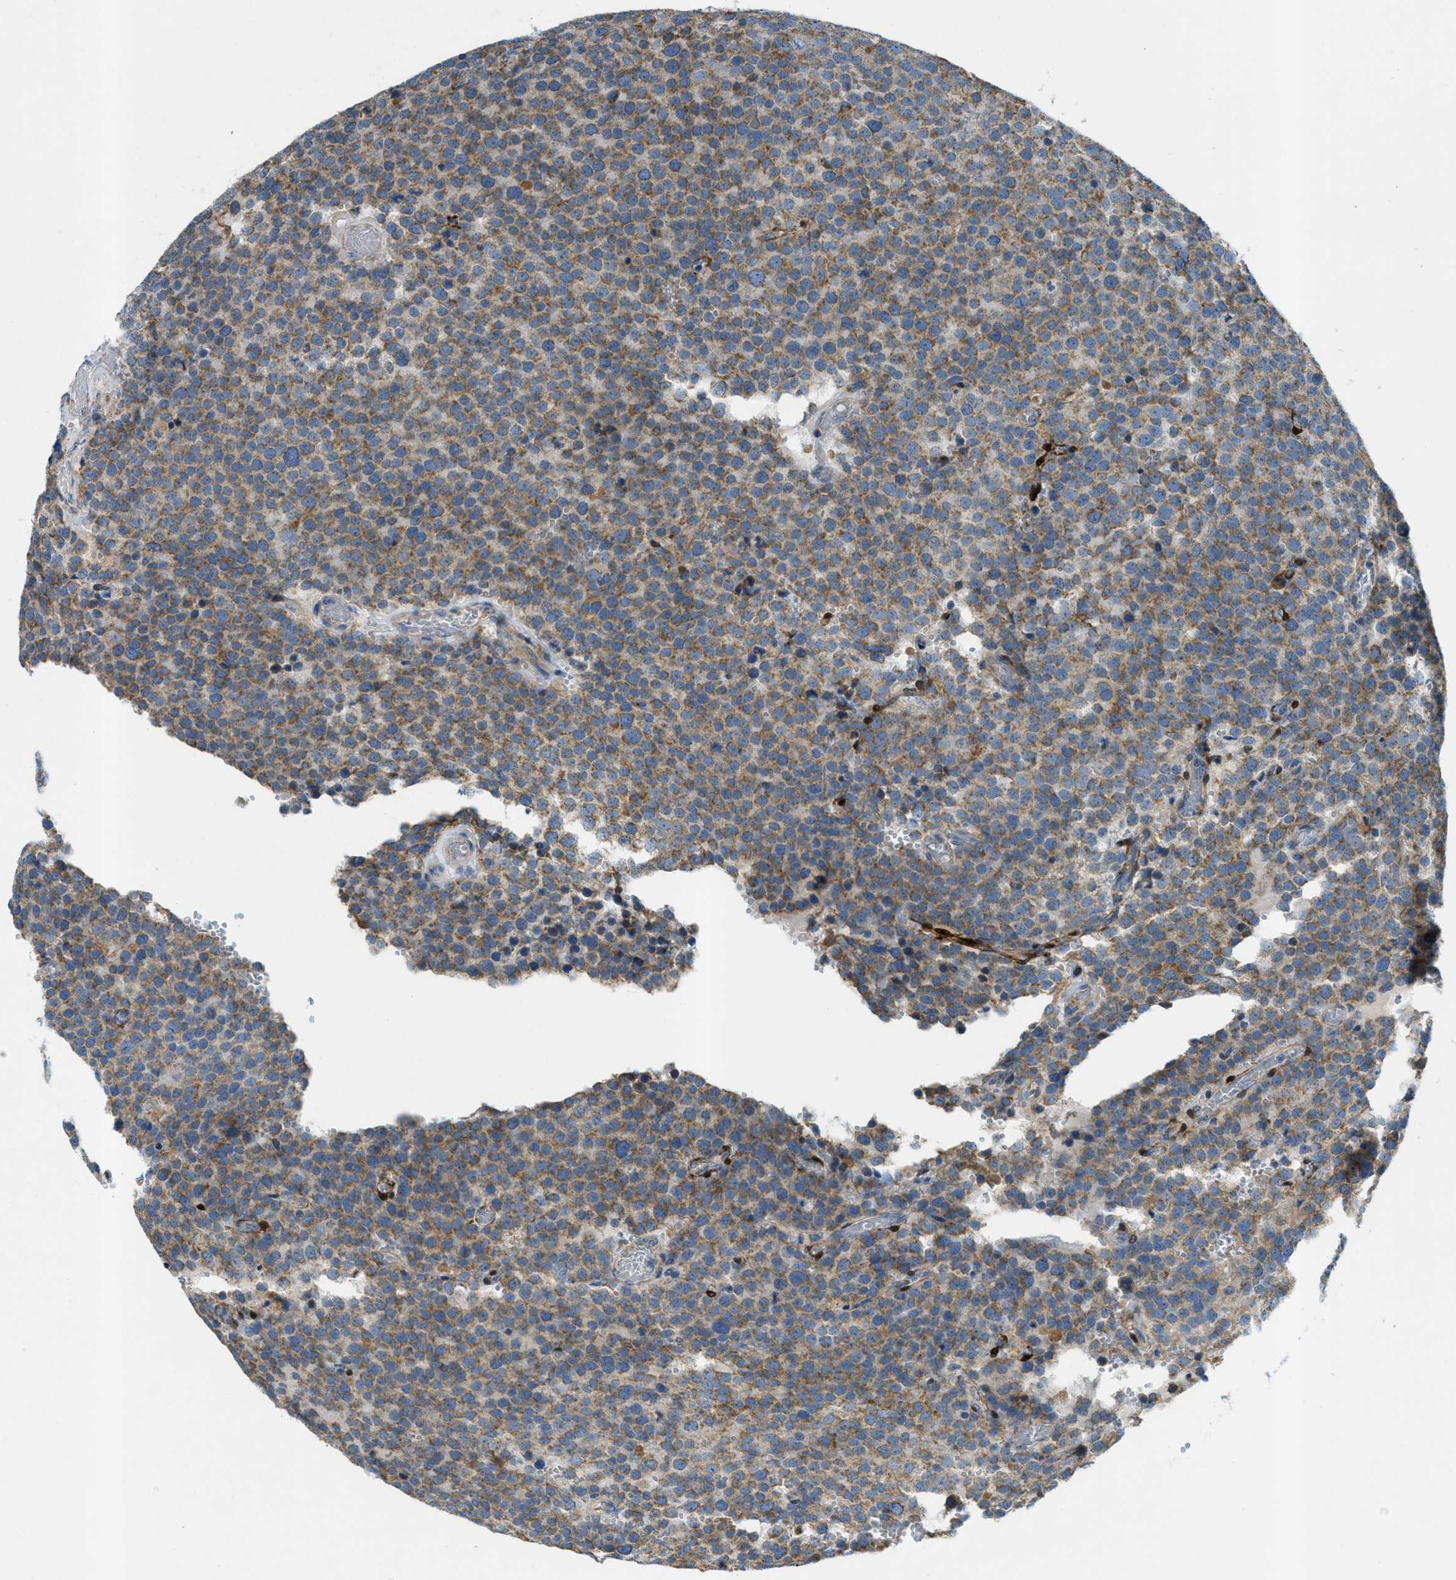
{"staining": {"intensity": "moderate", "quantity": ">75%", "location": "cytoplasmic/membranous"}, "tissue": "testis cancer", "cell_type": "Tumor cells", "image_type": "cancer", "snomed": [{"axis": "morphology", "description": "Normal tissue, NOS"}, {"axis": "morphology", "description": "Seminoma, NOS"}, {"axis": "topography", "description": "Testis"}], "caption": "Brown immunohistochemical staining in testis cancer demonstrates moderate cytoplasmic/membranous positivity in approximately >75% of tumor cells. (DAB (3,3'-diaminobenzidine) IHC, brown staining for protein, blue staining for nuclei).", "gene": "CYGB", "patient": {"sex": "male", "age": 71}}